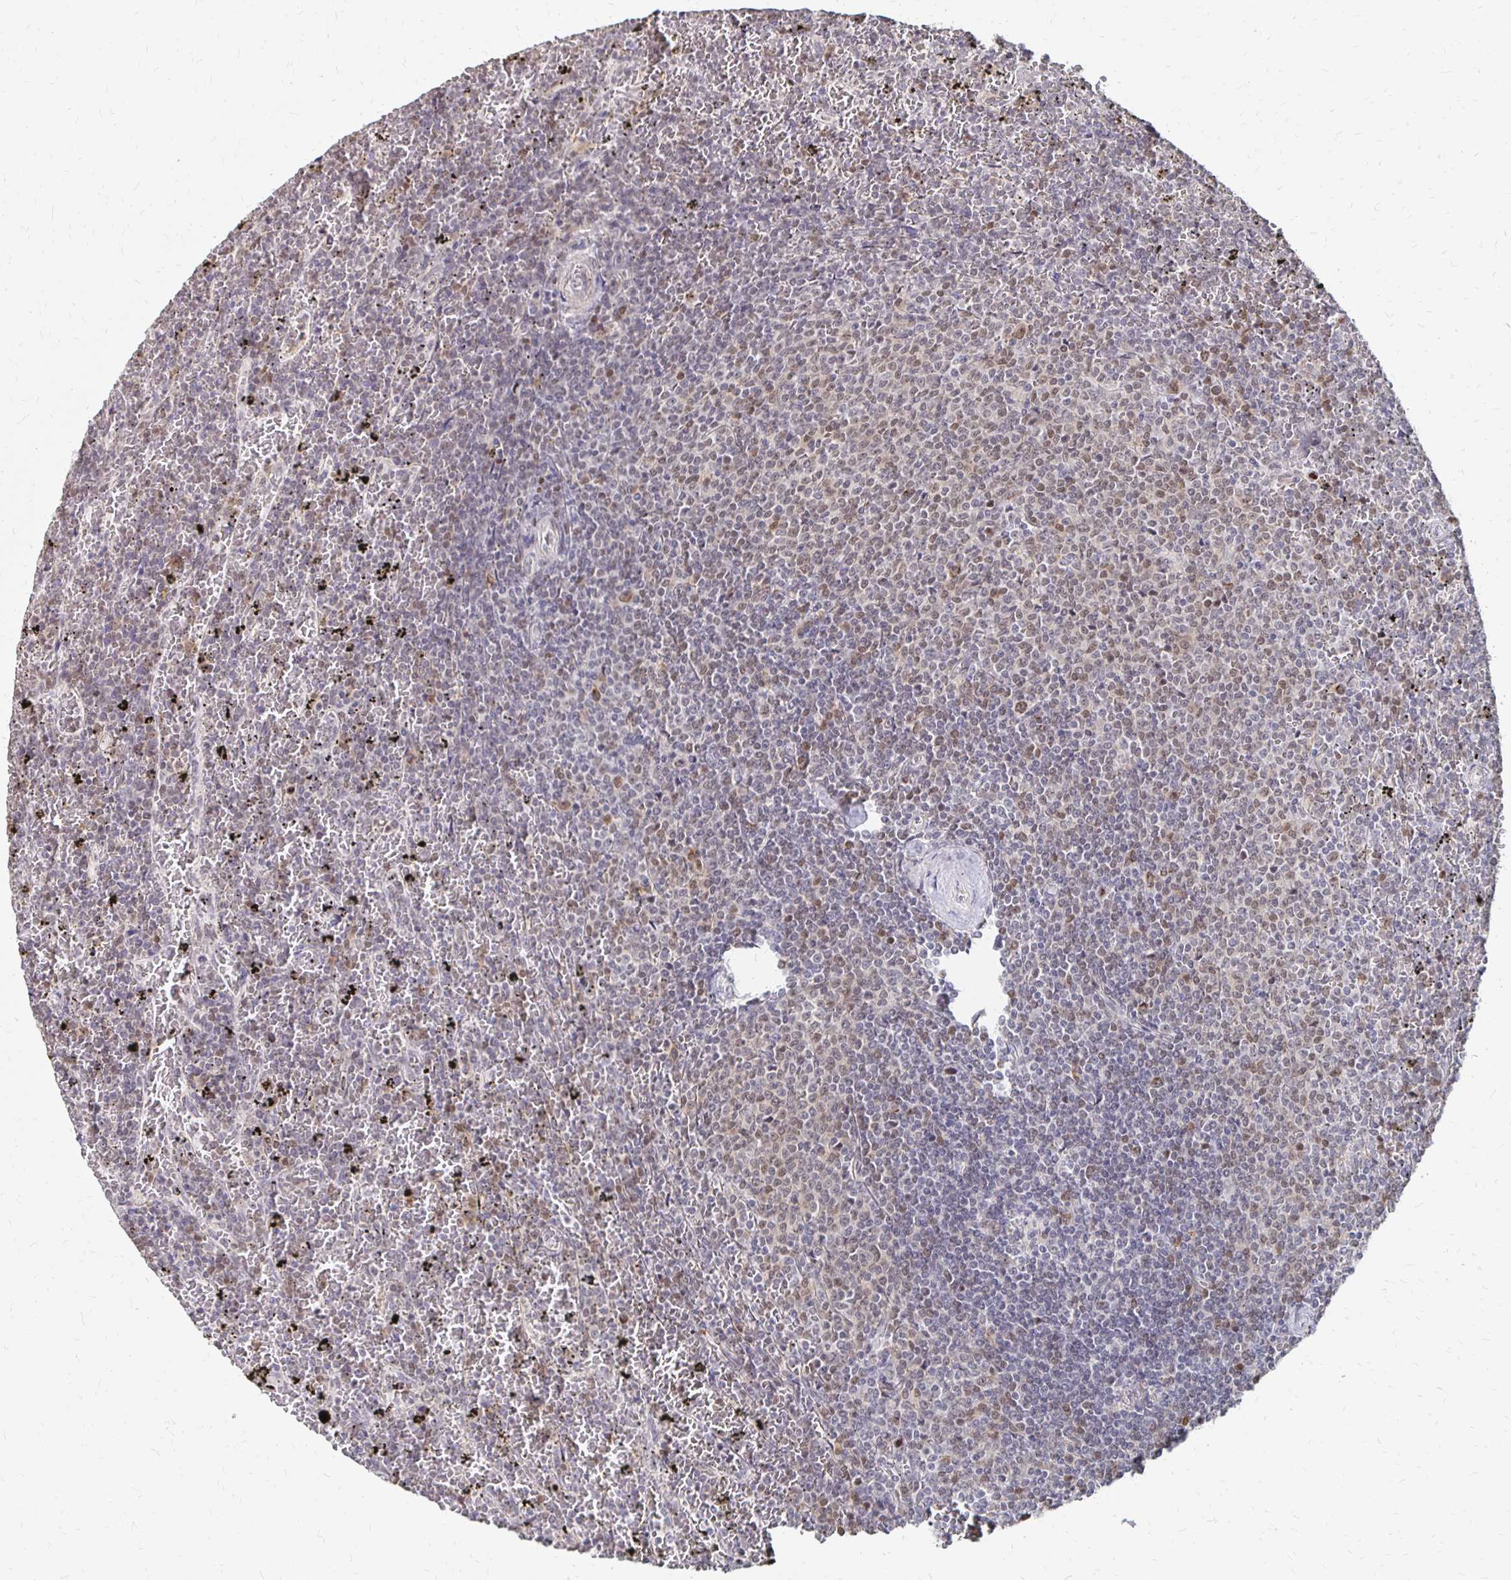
{"staining": {"intensity": "weak", "quantity": "<25%", "location": "nuclear"}, "tissue": "lymphoma", "cell_type": "Tumor cells", "image_type": "cancer", "snomed": [{"axis": "morphology", "description": "Malignant lymphoma, non-Hodgkin's type, Low grade"}, {"axis": "topography", "description": "Spleen"}], "caption": "Malignant lymphoma, non-Hodgkin's type (low-grade) was stained to show a protein in brown. There is no significant staining in tumor cells. The staining was performed using DAB to visualize the protein expression in brown, while the nuclei were stained in blue with hematoxylin (Magnification: 20x).", "gene": "CLASRP", "patient": {"sex": "female", "age": 77}}